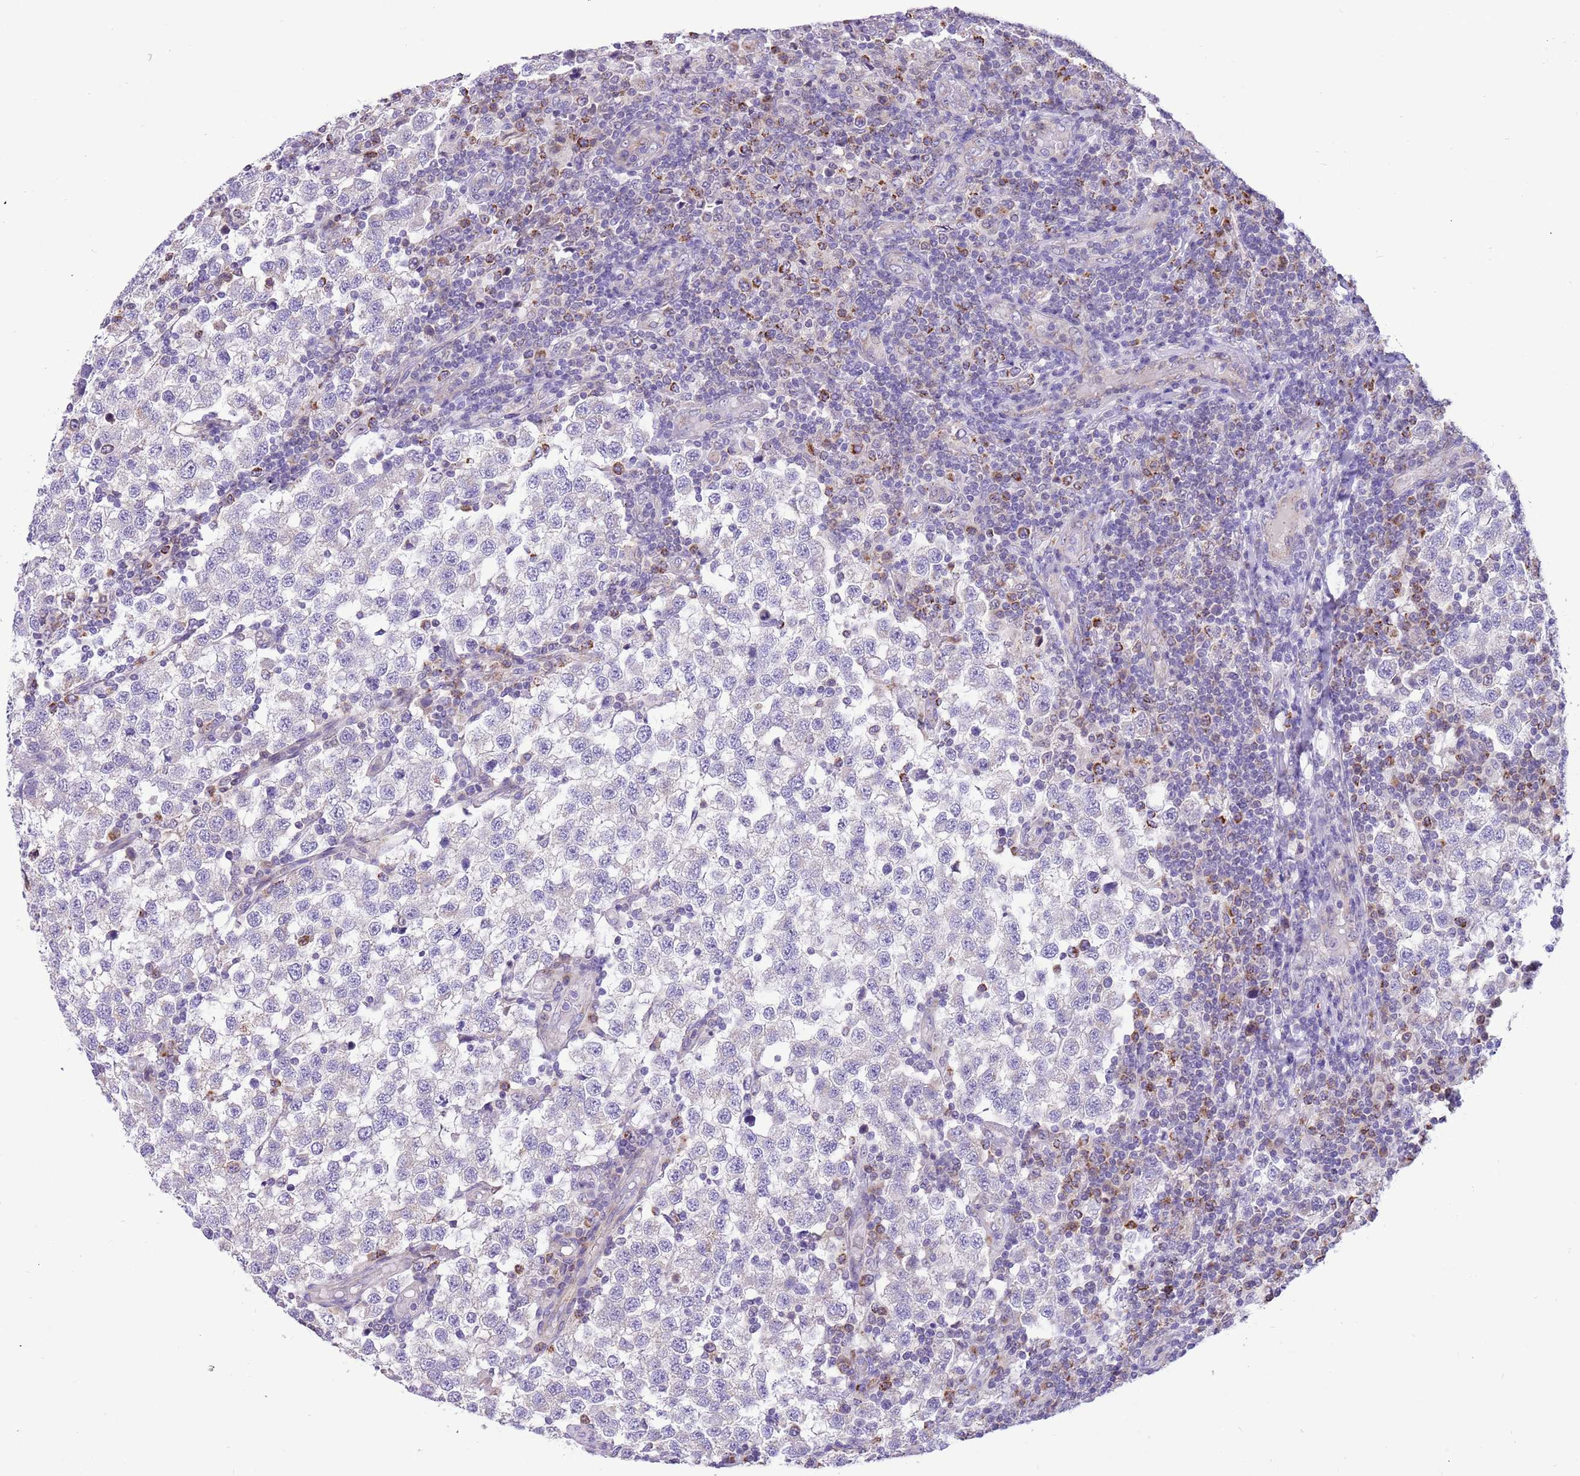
{"staining": {"intensity": "negative", "quantity": "none", "location": "none"}, "tissue": "testis cancer", "cell_type": "Tumor cells", "image_type": "cancer", "snomed": [{"axis": "morphology", "description": "Seminoma, NOS"}, {"axis": "topography", "description": "Testis"}], "caption": "IHC histopathology image of human seminoma (testis) stained for a protein (brown), which demonstrates no positivity in tumor cells.", "gene": "COX17", "patient": {"sex": "male", "age": 34}}